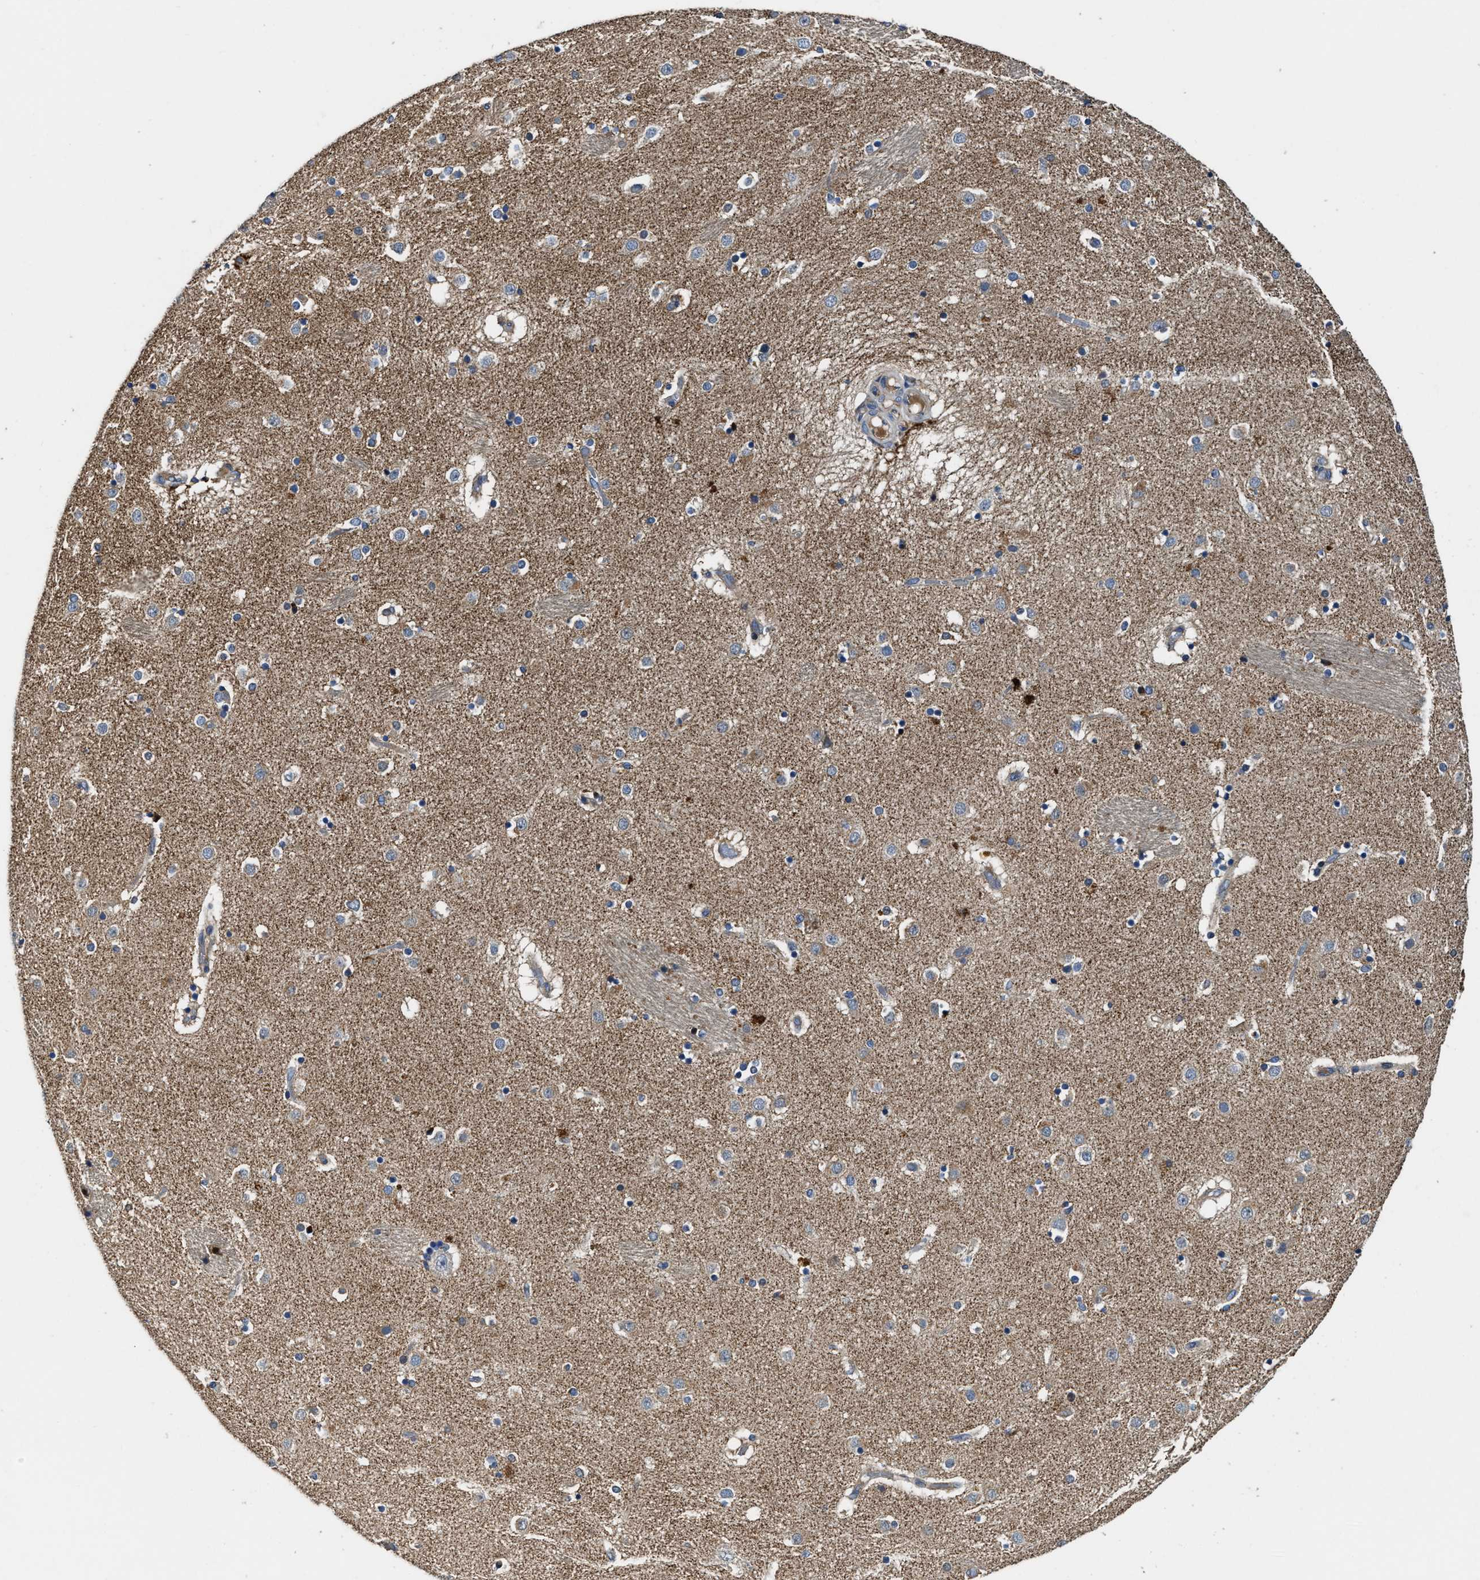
{"staining": {"intensity": "weak", "quantity": "25%-75%", "location": "cytoplasmic/membranous"}, "tissue": "caudate", "cell_type": "Glial cells", "image_type": "normal", "snomed": [{"axis": "morphology", "description": "Normal tissue, NOS"}, {"axis": "topography", "description": "Lateral ventricle wall"}], "caption": "High-power microscopy captured an immunohistochemistry micrograph of normal caudate, revealing weak cytoplasmic/membranous positivity in approximately 25%-75% of glial cells.", "gene": "PTAR1", "patient": {"sex": "male", "age": 70}}